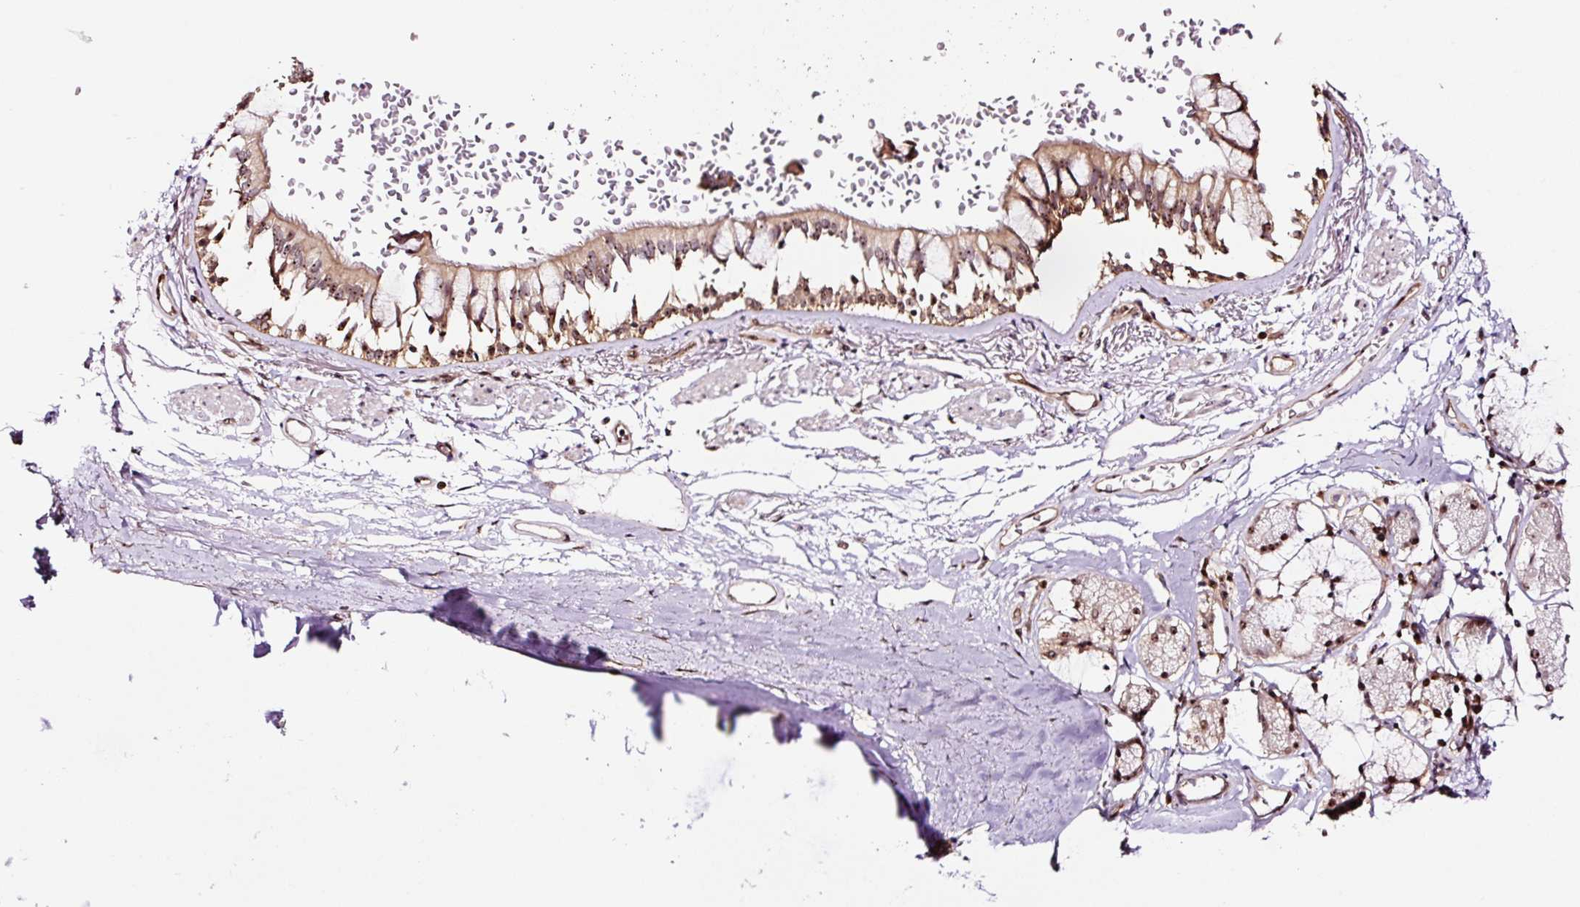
{"staining": {"intensity": "strong", "quantity": ">75%", "location": "nuclear"}, "tissue": "bronchus", "cell_type": "Respiratory epithelial cells", "image_type": "normal", "snomed": [{"axis": "morphology", "description": "Normal tissue, NOS"}, {"axis": "topography", "description": "Bronchus"}], "caption": "Respiratory epithelial cells demonstrate high levels of strong nuclear positivity in approximately >75% of cells in benign bronchus. (IHC, brightfield microscopy, high magnification).", "gene": "GNL3", "patient": {"sex": "male", "age": 70}}